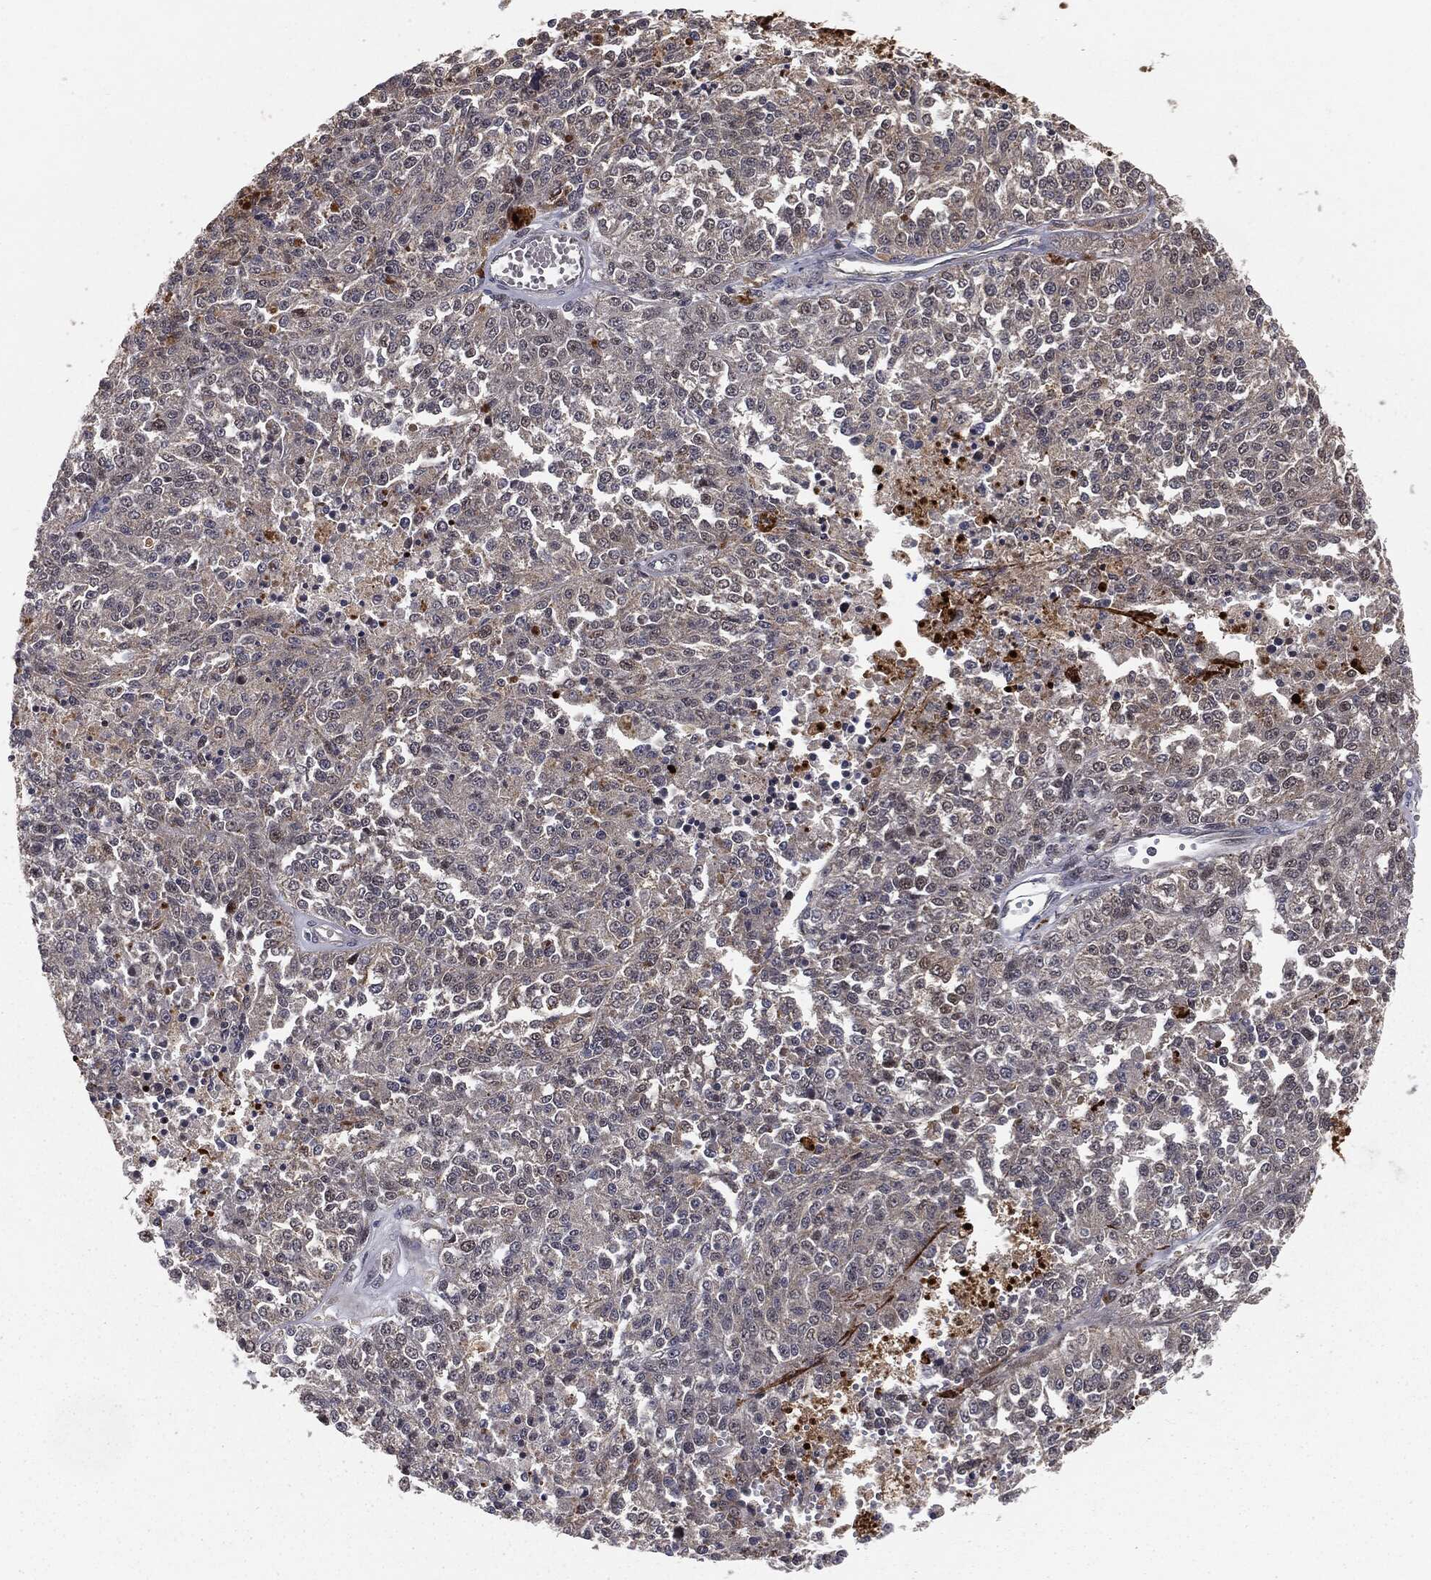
{"staining": {"intensity": "negative", "quantity": "none", "location": "none"}, "tissue": "melanoma", "cell_type": "Tumor cells", "image_type": "cancer", "snomed": [{"axis": "morphology", "description": "Malignant melanoma, Metastatic site"}, {"axis": "topography", "description": "Lymph node"}], "caption": "This is an immunohistochemistry (IHC) image of human melanoma. There is no expression in tumor cells.", "gene": "FBXO7", "patient": {"sex": "female", "age": 64}}